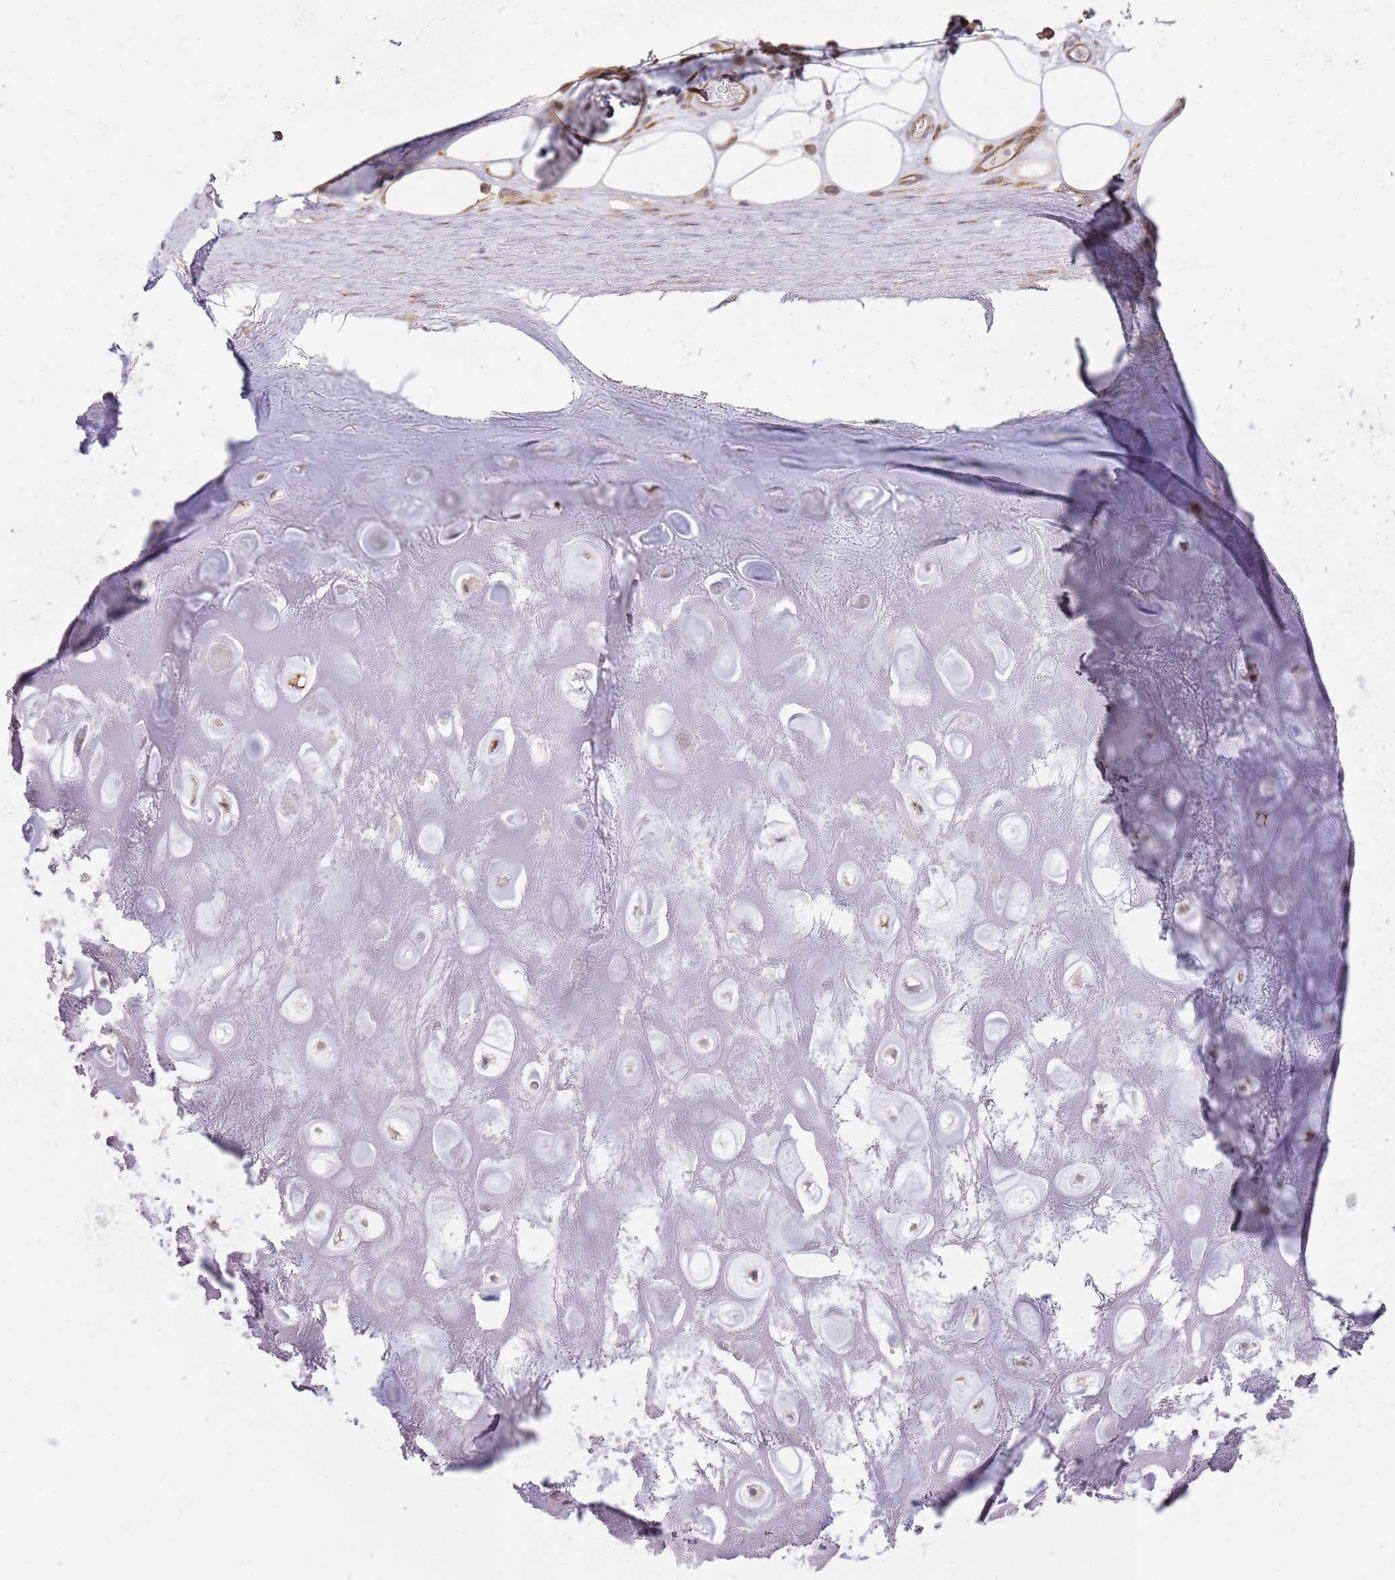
{"staining": {"intensity": "strong", "quantity": "<25%", "location": "cytoplasmic/membranous"}, "tissue": "adipose tissue", "cell_type": "Adipocytes", "image_type": "normal", "snomed": [{"axis": "morphology", "description": "Normal tissue, NOS"}, {"axis": "topography", "description": "Cartilage tissue"}], "caption": "Unremarkable adipose tissue demonstrates strong cytoplasmic/membranous positivity in about <25% of adipocytes.", "gene": "GRAP", "patient": {"sex": "male", "age": 81}}